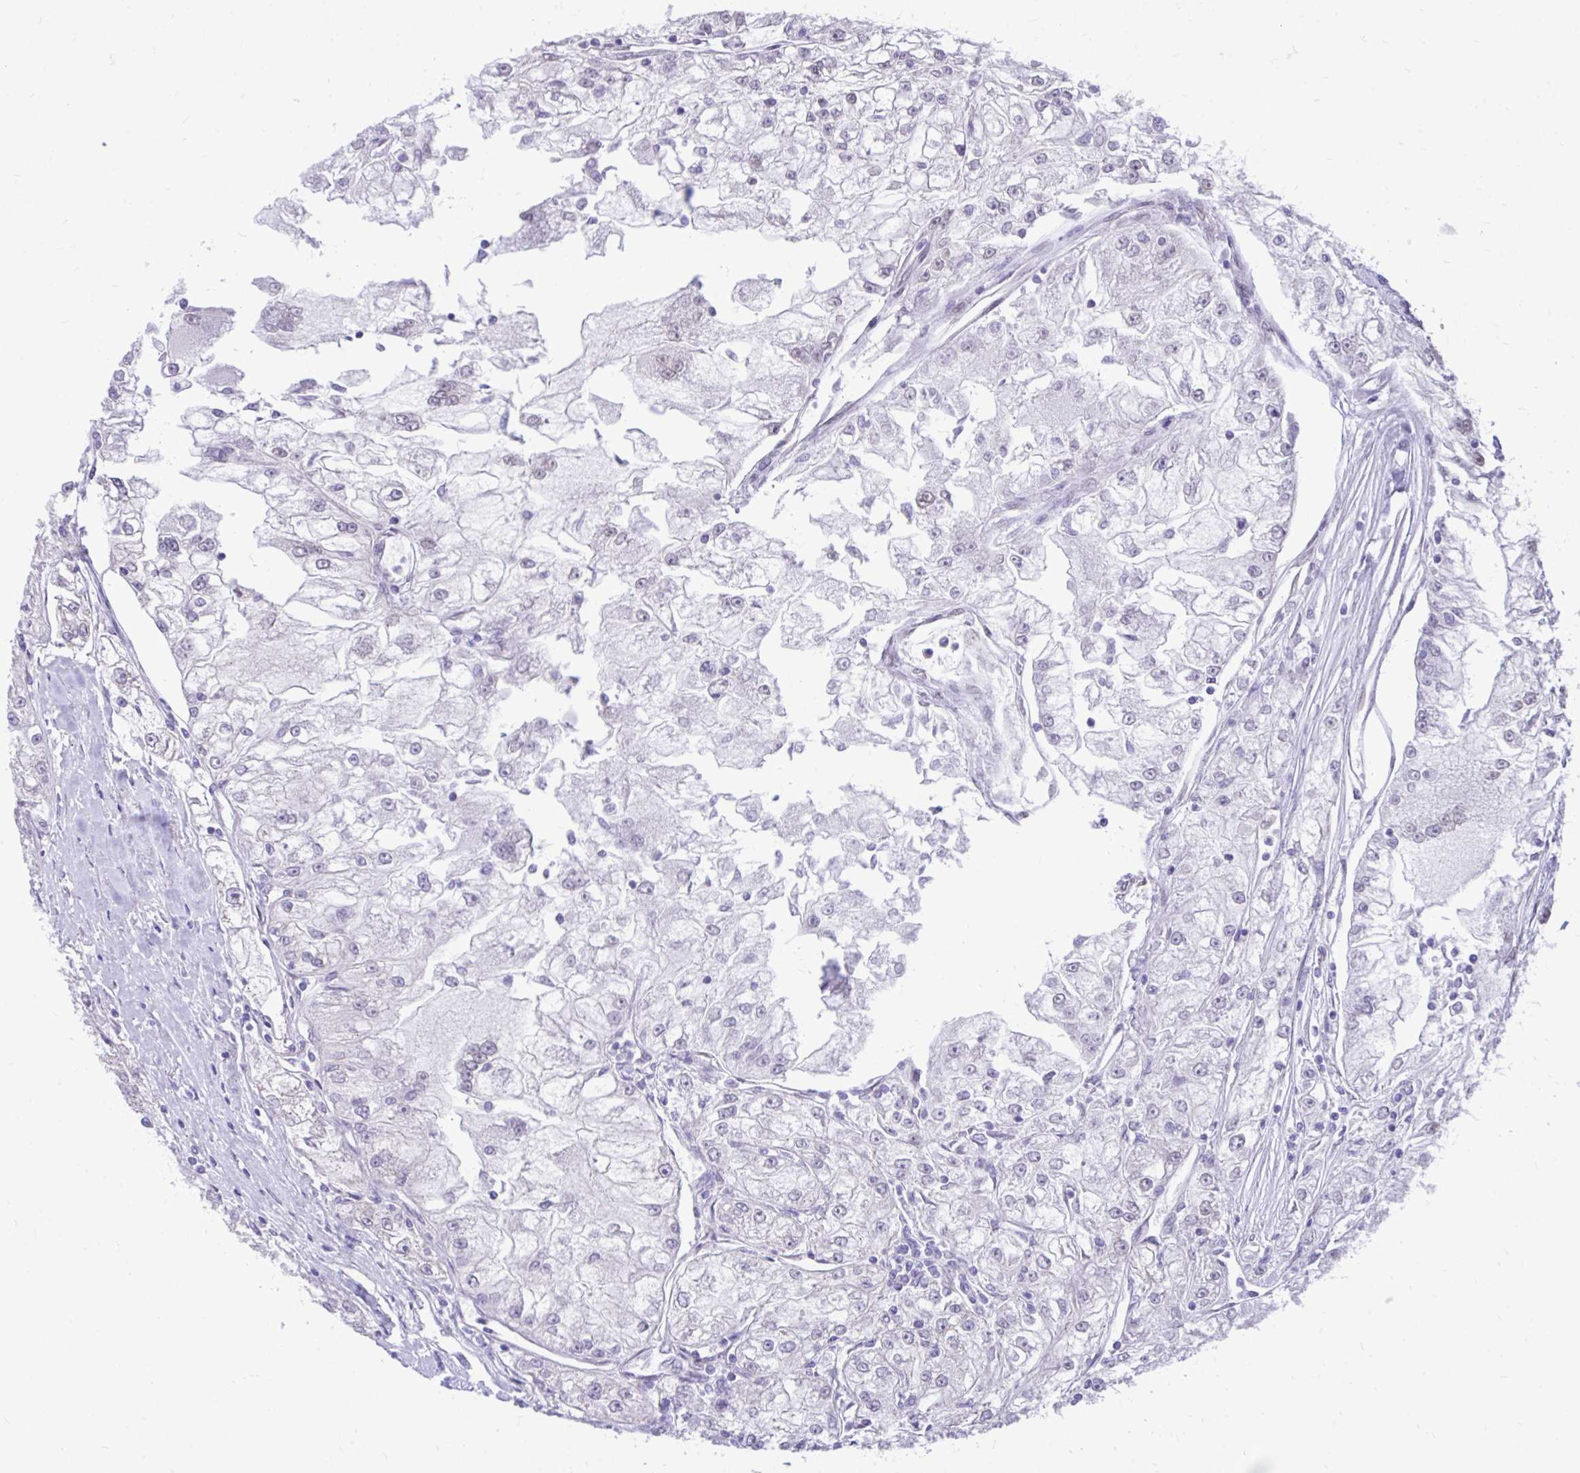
{"staining": {"intensity": "negative", "quantity": "none", "location": "none"}, "tissue": "renal cancer", "cell_type": "Tumor cells", "image_type": "cancer", "snomed": [{"axis": "morphology", "description": "Adenocarcinoma, NOS"}, {"axis": "topography", "description": "Kidney"}], "caption": "Immunohistochemistry (IHC) of human renal adenocarcinoma demonstrates no positivity in tumor cells.", "gene": "CEACAM18", "patient": {"sex": "female", "age": 72}}